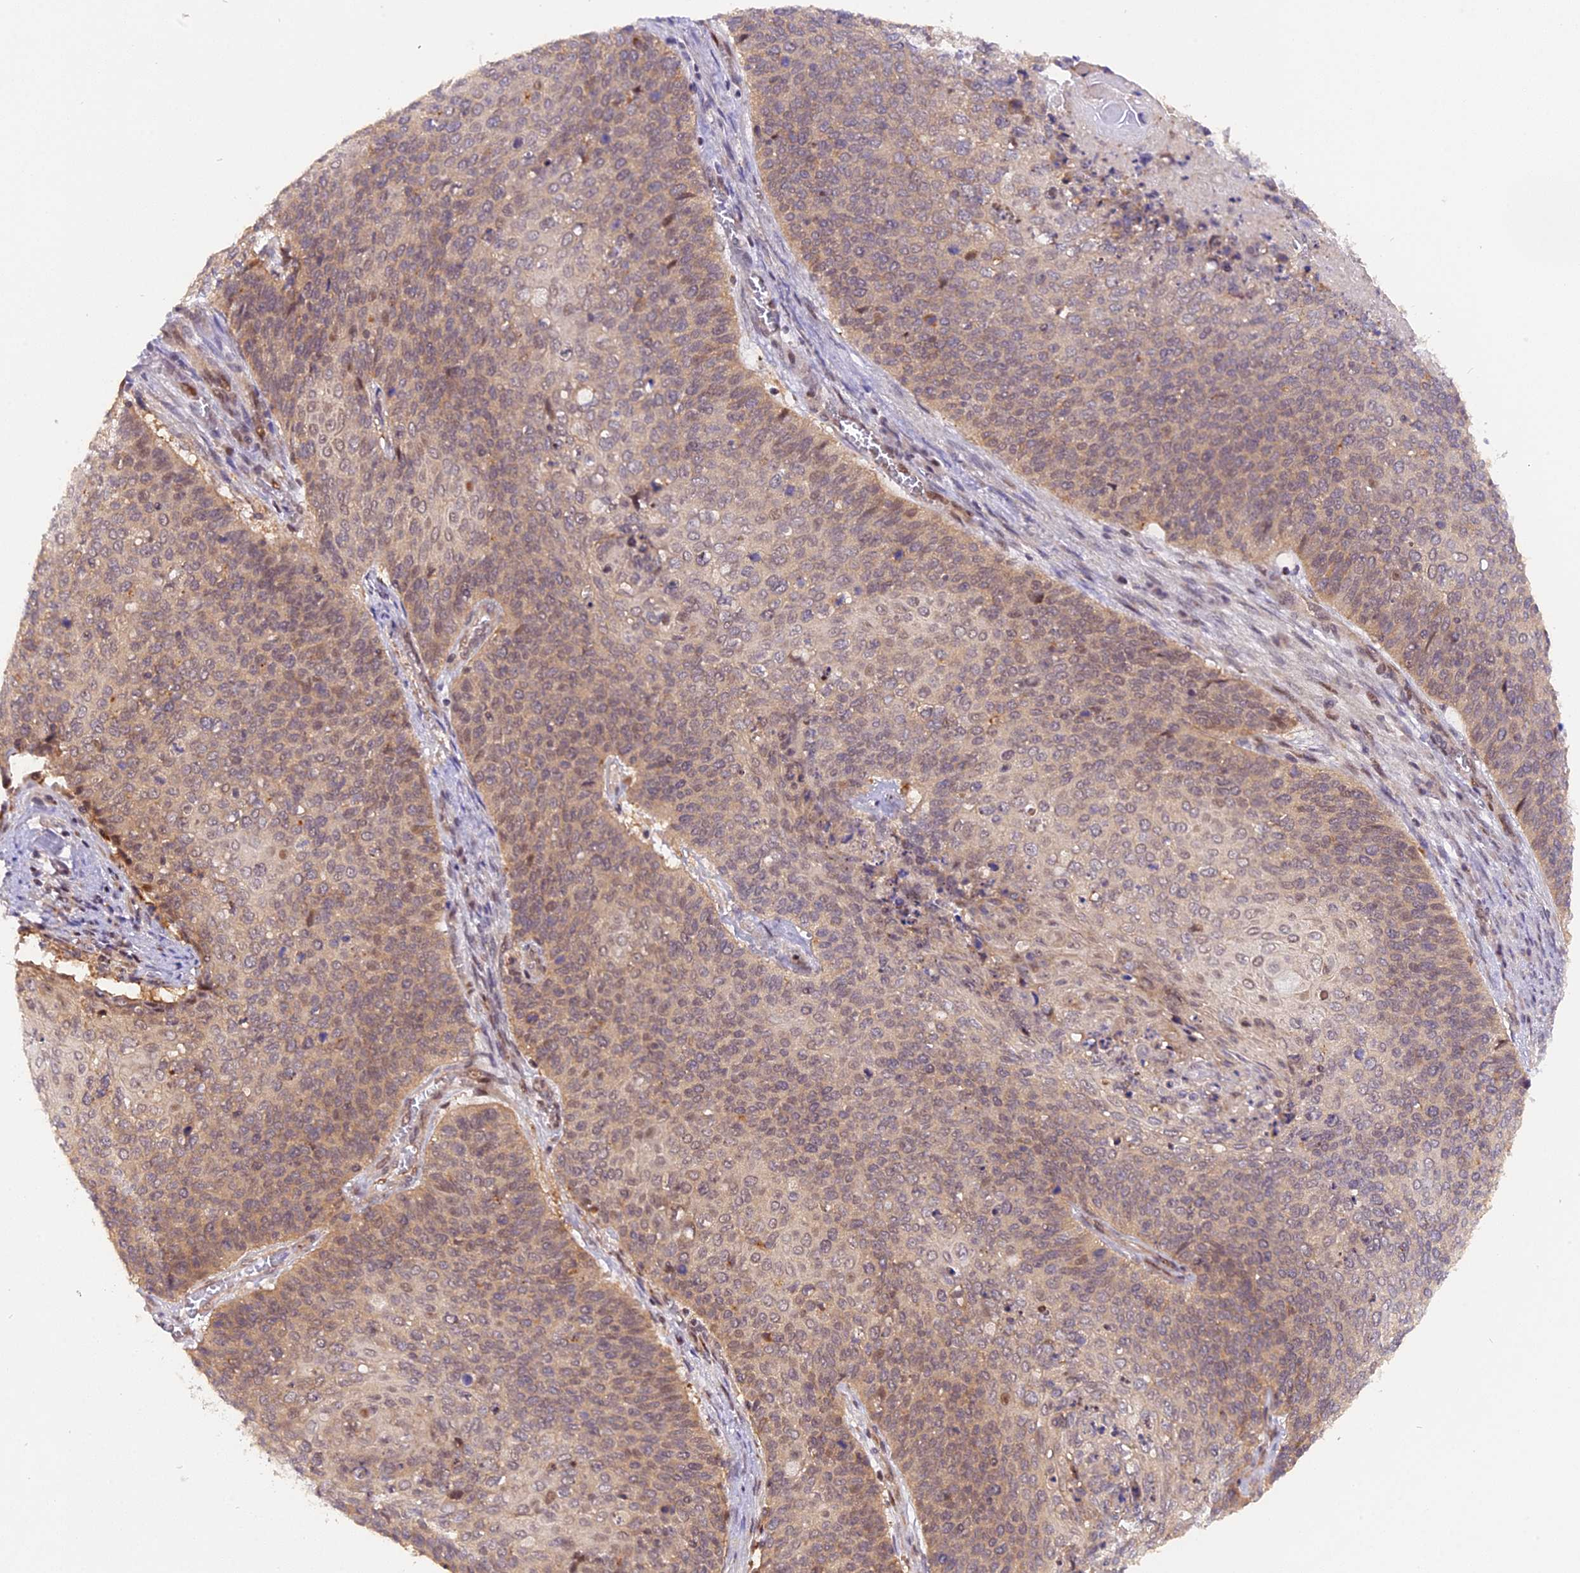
{"staining": {"intensity": "moderate", "quantity": "25%-75%", "location": "cytoplasmic/membranous,nuclear"}, "tissue": "cervical cancer", "cell_type": "Tumor cells", "image_type": "cancer", "snomed": [{"axis": "morphology", "description": "Squamous cell carcinoma, NOS"}, {"axis": "topography", "description": "Cervix"}], "caption": "The histopathology image displays immunohistochemical staining of cervical cancer (squamous cell carcinoma). There is moderate cytoplasmic/membranous and nuclear positivity is identified in approximately 25%-75% of tumor cells.", "gene": "SAMD4A", "patient": {"sex": "female", "age": 39}}